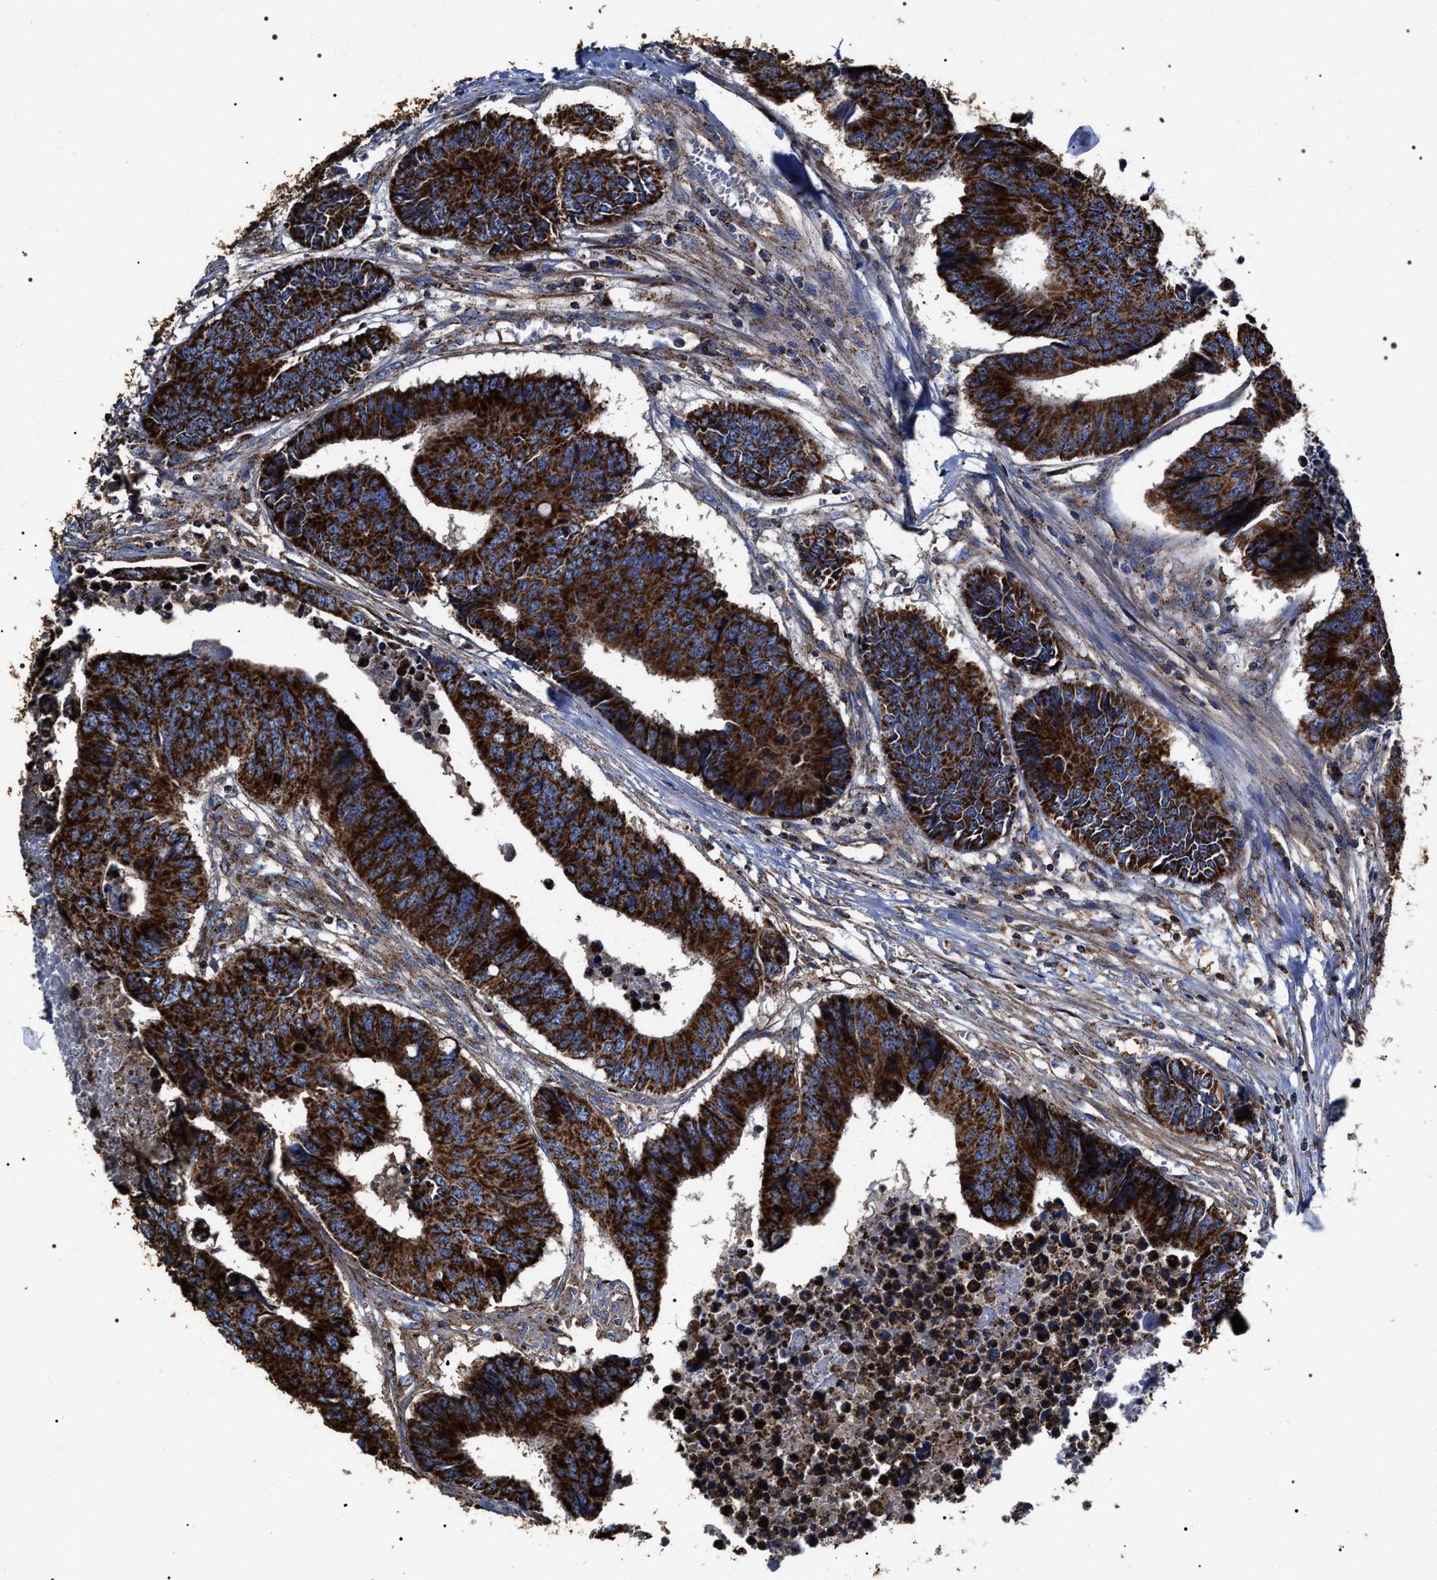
{"staining": {"intensity": "strong", "quantity": ">75%", "location": "cytoplasmic/membranous"}, "tissue": "colorectal cancer", "cell_type": "Tumor cells", "image_type": "cancer", "snomed": [{"axis": "morphology", "description": "Adenocarcinoma, NOS"}, {"axis": "topography", "description": "Rectum"}], "caption": "Immunohistochemical staining of colorectal adenocarcinoma displays strong cytoplasmic/membranous protein expression in about >75% of tumor cells. The staining was performed using DAB (3,3'-diaminobenzidine) to visualize the protein expression in brown, while the nuclei were stained in blue with hematoxylin (Magnification: 20x).", "gene": "COG5", "patient": {"sex": "male", "age": 84}}